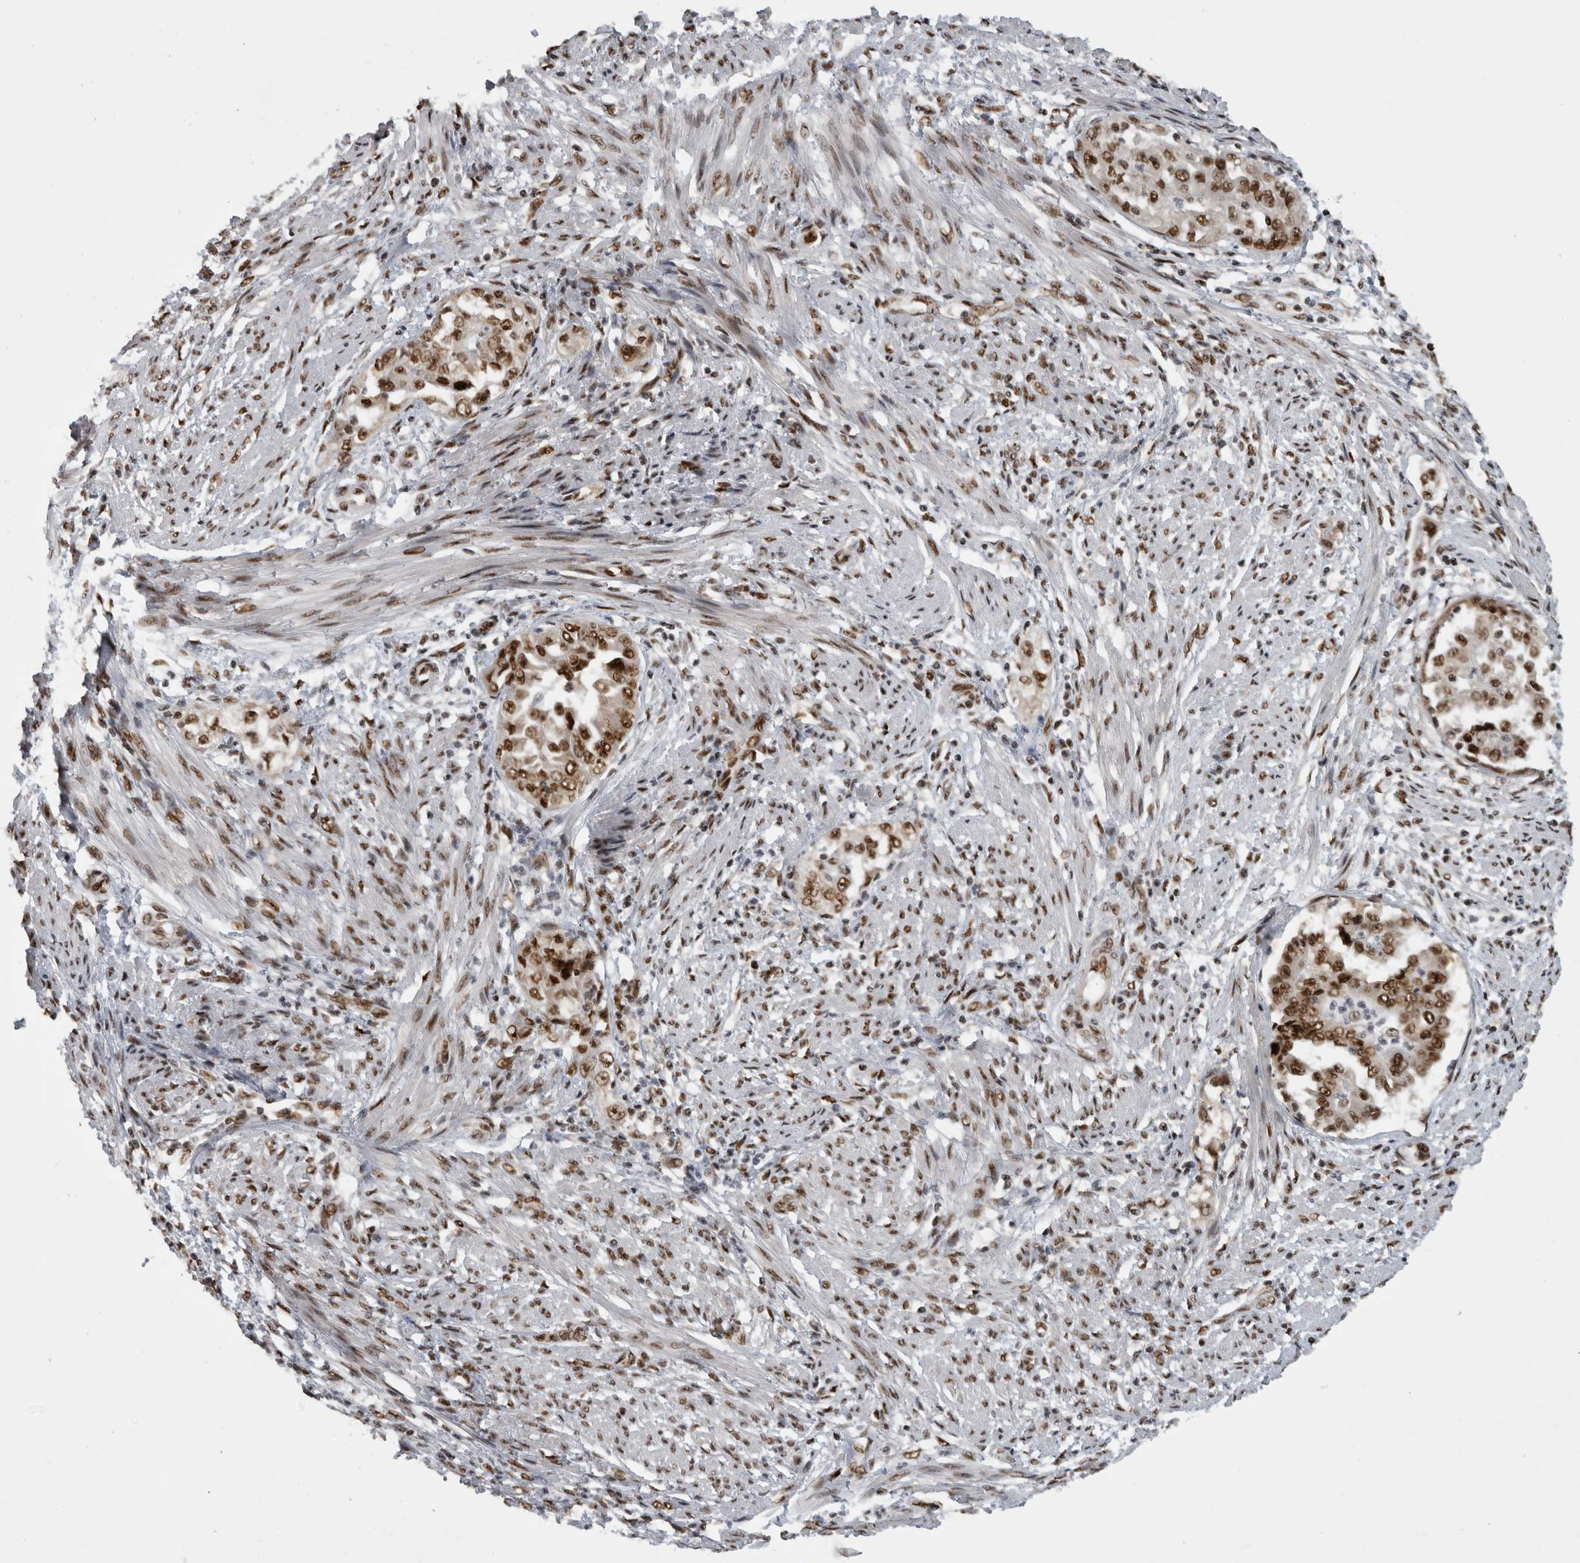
{"staining": {"intensity": "strong", "quantity": ">75%", "location": "nuclear"}, "tissue": "endometrial cancer", "cell_type": "Tumor cells", "image_type": "cancer", "snomed": [{"axis": "morphology", "description": "Adenocarcinoma, NOS"}, {"axis": "topography", "description": "Endometrium"}], "caption": "IHC histopathology image of neoplastic tissue: human endometrial cancer stained using immunohistochemistry (IHC) shows high levels of strong protein expression localized specifically in the nuclear of tumor cells, appearing as a nuclear brown color.", "gene": "ZSCAN2", "patient": {"sex": "female", "age": 85}}